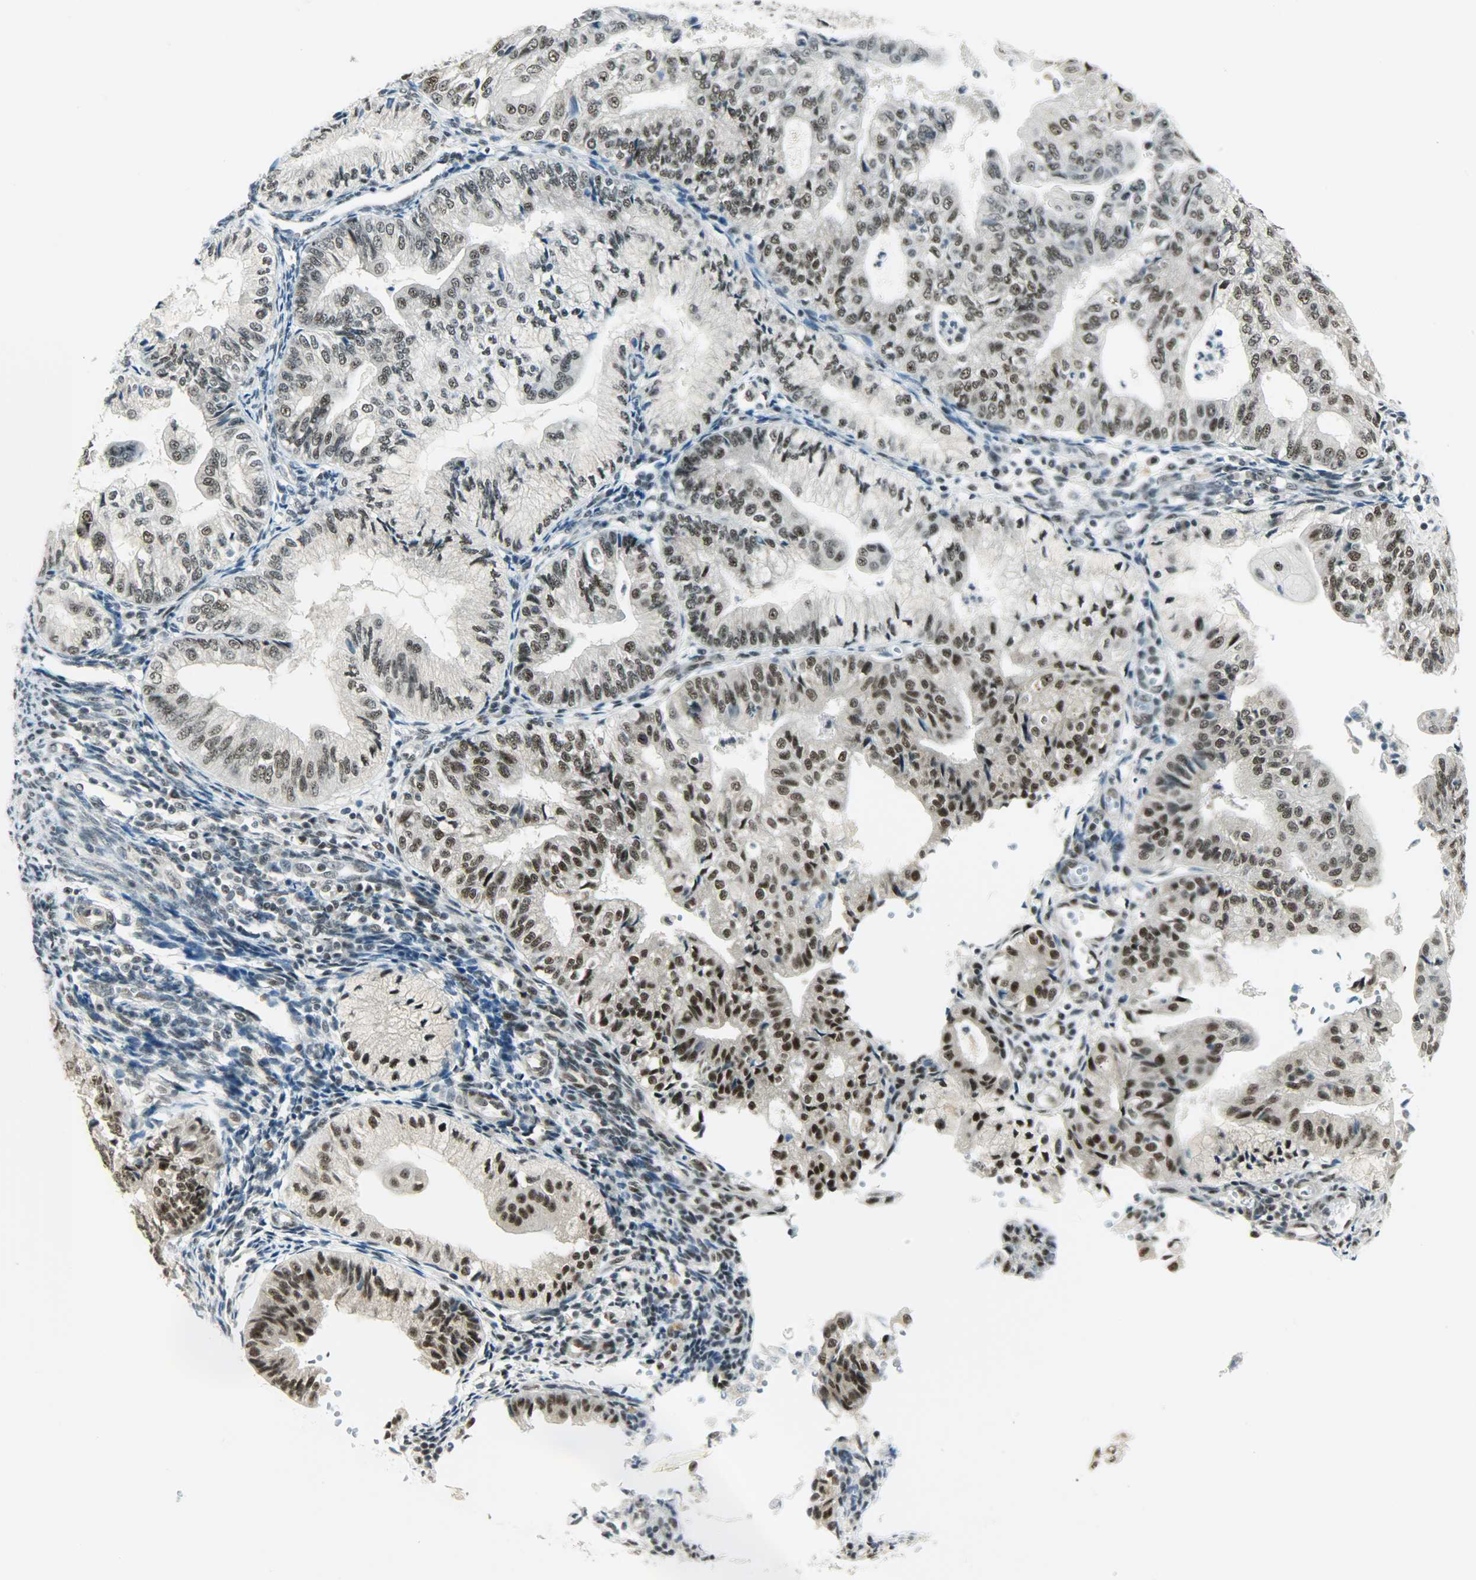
{"staining": {"intensity": "strong", "quantity": ">75%", "location": "nuclear"}, "tissue": "endometrial cancer", "cell_type": "Tumor cells", "image_type": "cancer", "snomed": [{"axis": "morphology", "description": "Adenocarcinoma, NOS"}, {"axis": "topography", "description": "Endometrium"}], "caption": "Human adenocarcinoma (endometrial) stained with a protein marker demonstrates strong staining in tumor cells.", "gene": "SUGP1", "patient": {"sex": "female", "age": 59}}